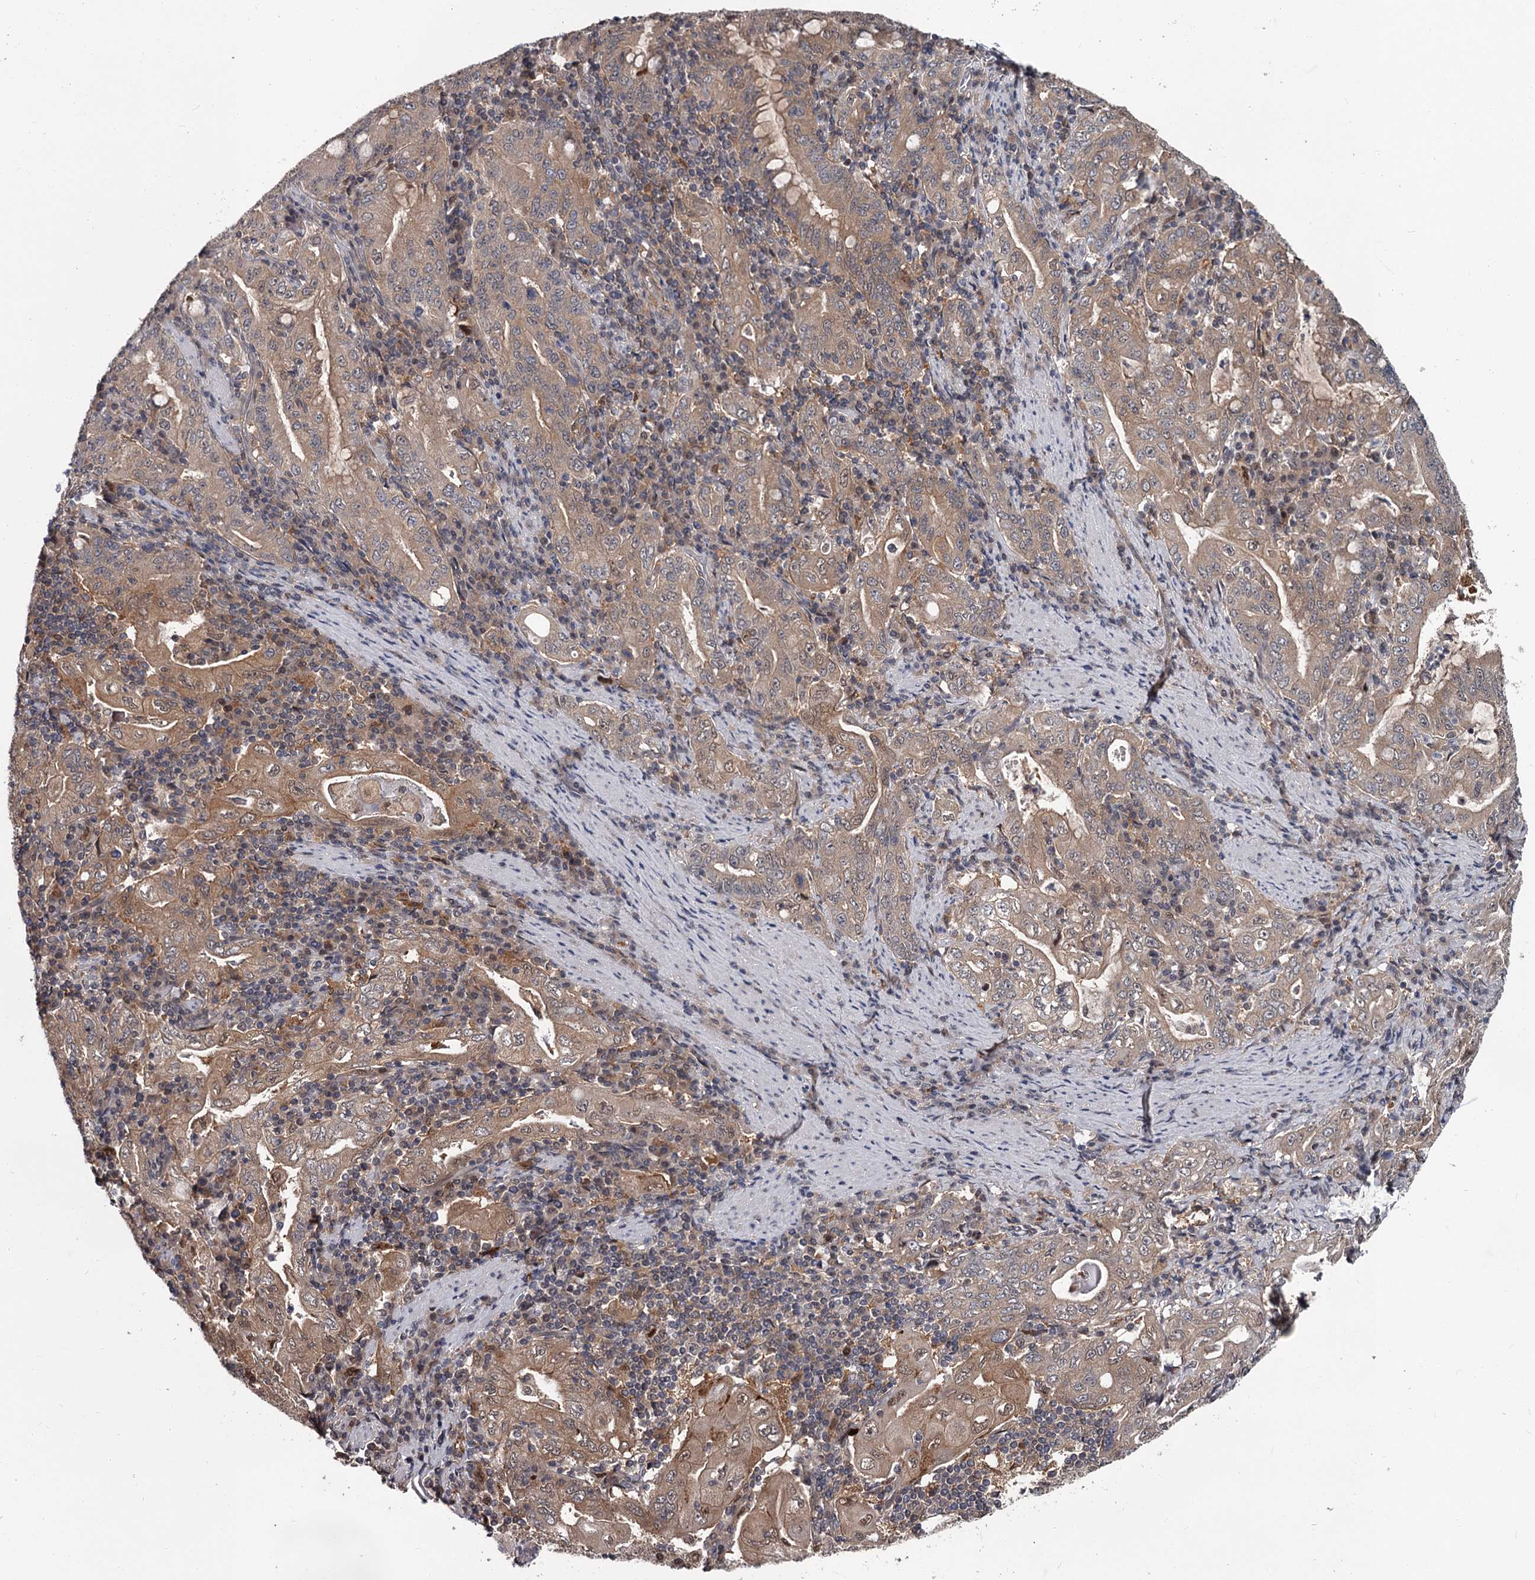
{"staining": {"intensity": "weak", "quantity": "25%-75%", "location": "cytoplasmic/membranous"}, "tissue": "stomach cancer", "cell_type": "Tumor cells", "image_type": "cancer", "snomed": [{"axis": "morphology", "description": "Normal tissue, NOS"}, {"axis": "morphology", "description": "Adenocarcinoma, NOS"}, {"axis": "topography", "description": "Esophagus"}, {"axis": "topography", "description": "Stomach, upper"}, {"axis": "topography", "description": "Peripheral nerve tissue"}], "caption": "Protein expression analysis of stomach cancer shows weak cytoplasmic/membranous expression in about 25%-75% of tumor cells.", "gene": "DAO", "patient": {"sex": "male", "age": 62}}